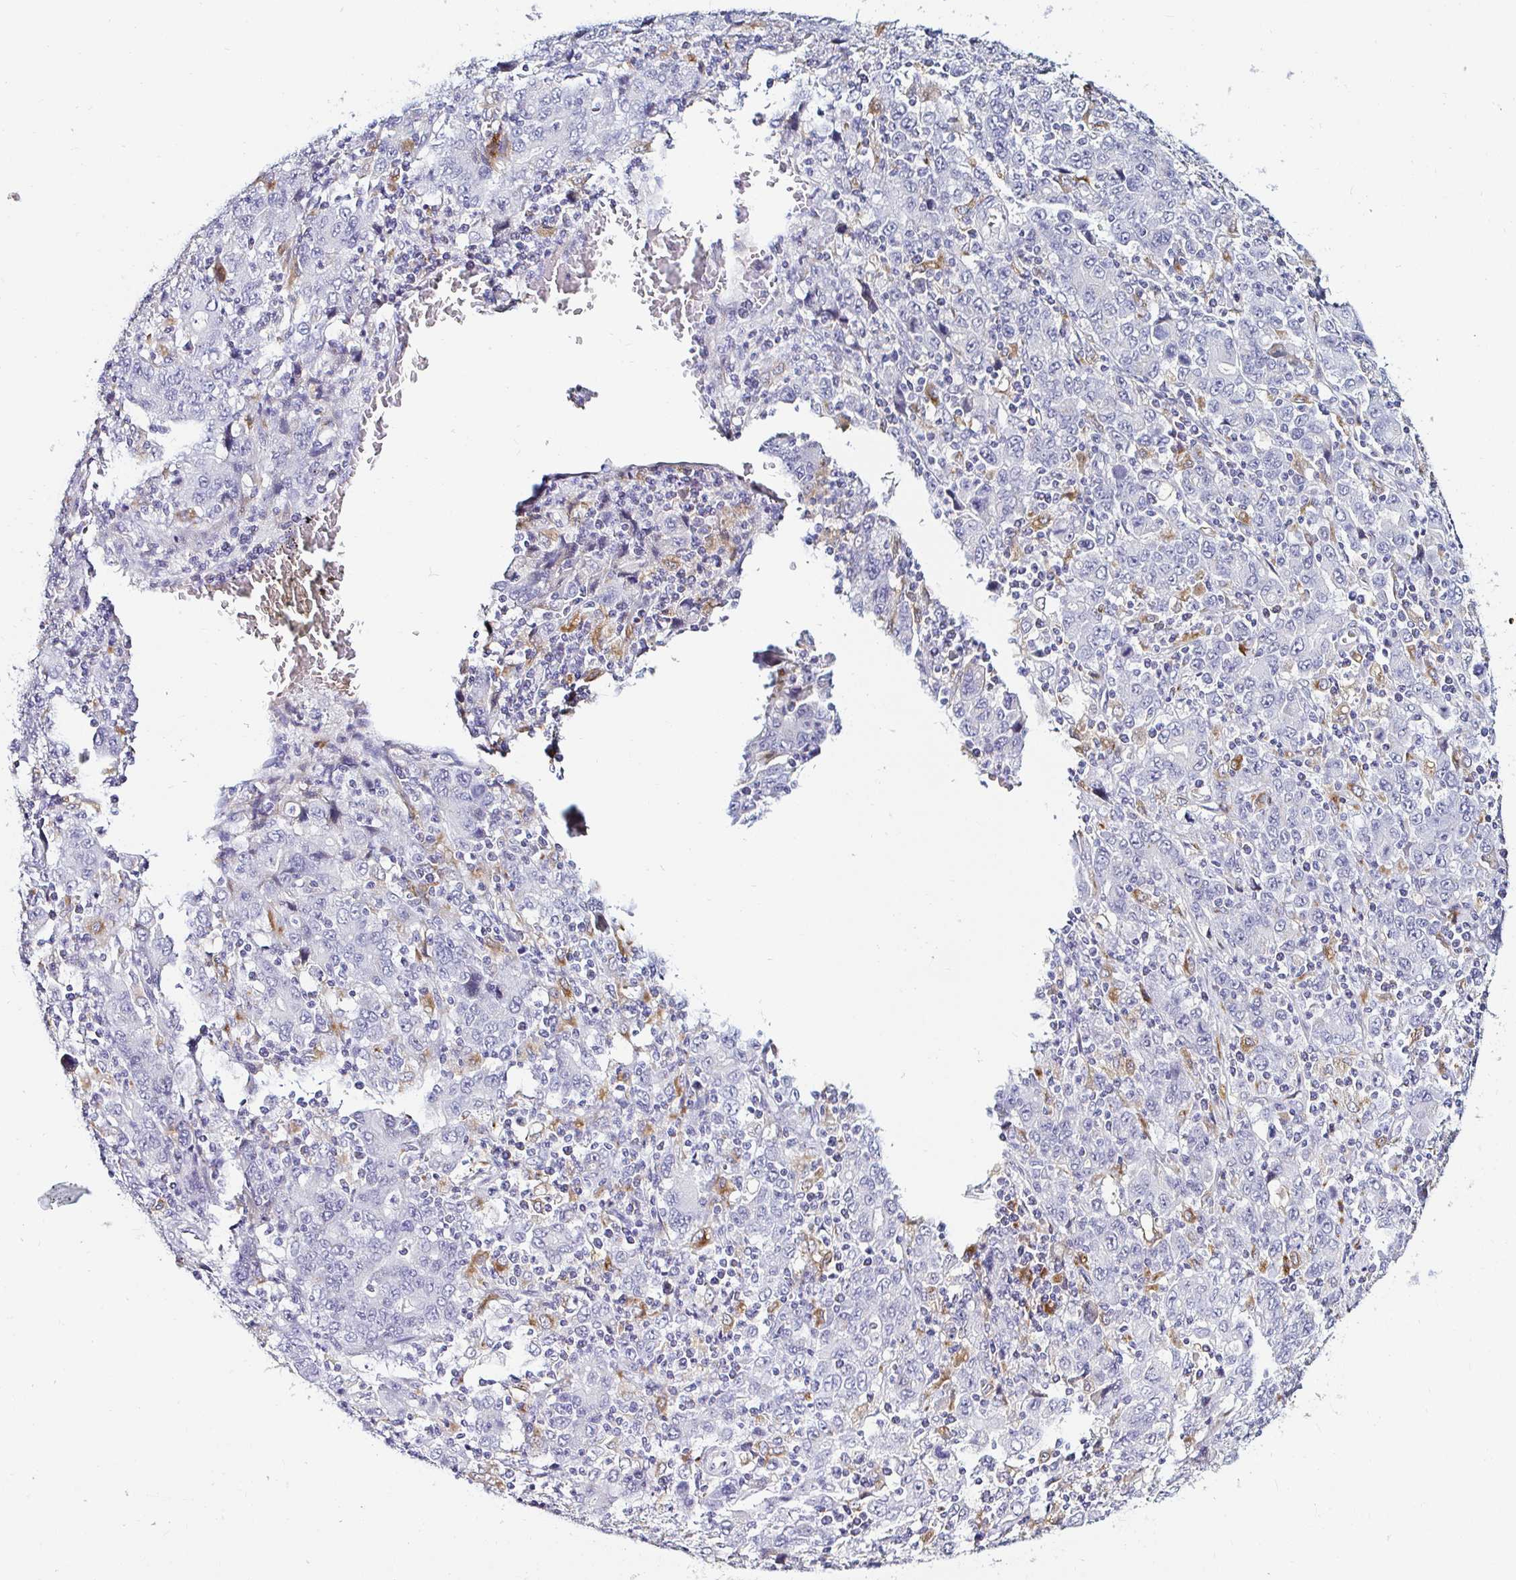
{"staining": {"intensity": "negative", "quantity": "none", "location": "none"}, "tissue": "stomach cancer", "cell_type": "Tumor cells", "image_type": "cancer", "snomed": [{"axis": "morphology", "description": "Adenocarcinoma, NOS"}, {"axis": "topography", "description": "Stomach, upper"}], "caption": "Immunohistochemistry (IHC) micrograph of stomach adenocarcinoma stained for a protein (brown), which demonstrates no expression in tumor cells. Brightfield microscopy of immunohistochemistry stained with DAB (brown) and hematoxylin (blue), captured at high magnification.", "gene": "OR51D1", "patient": {"sex": "male", "age": 69}}